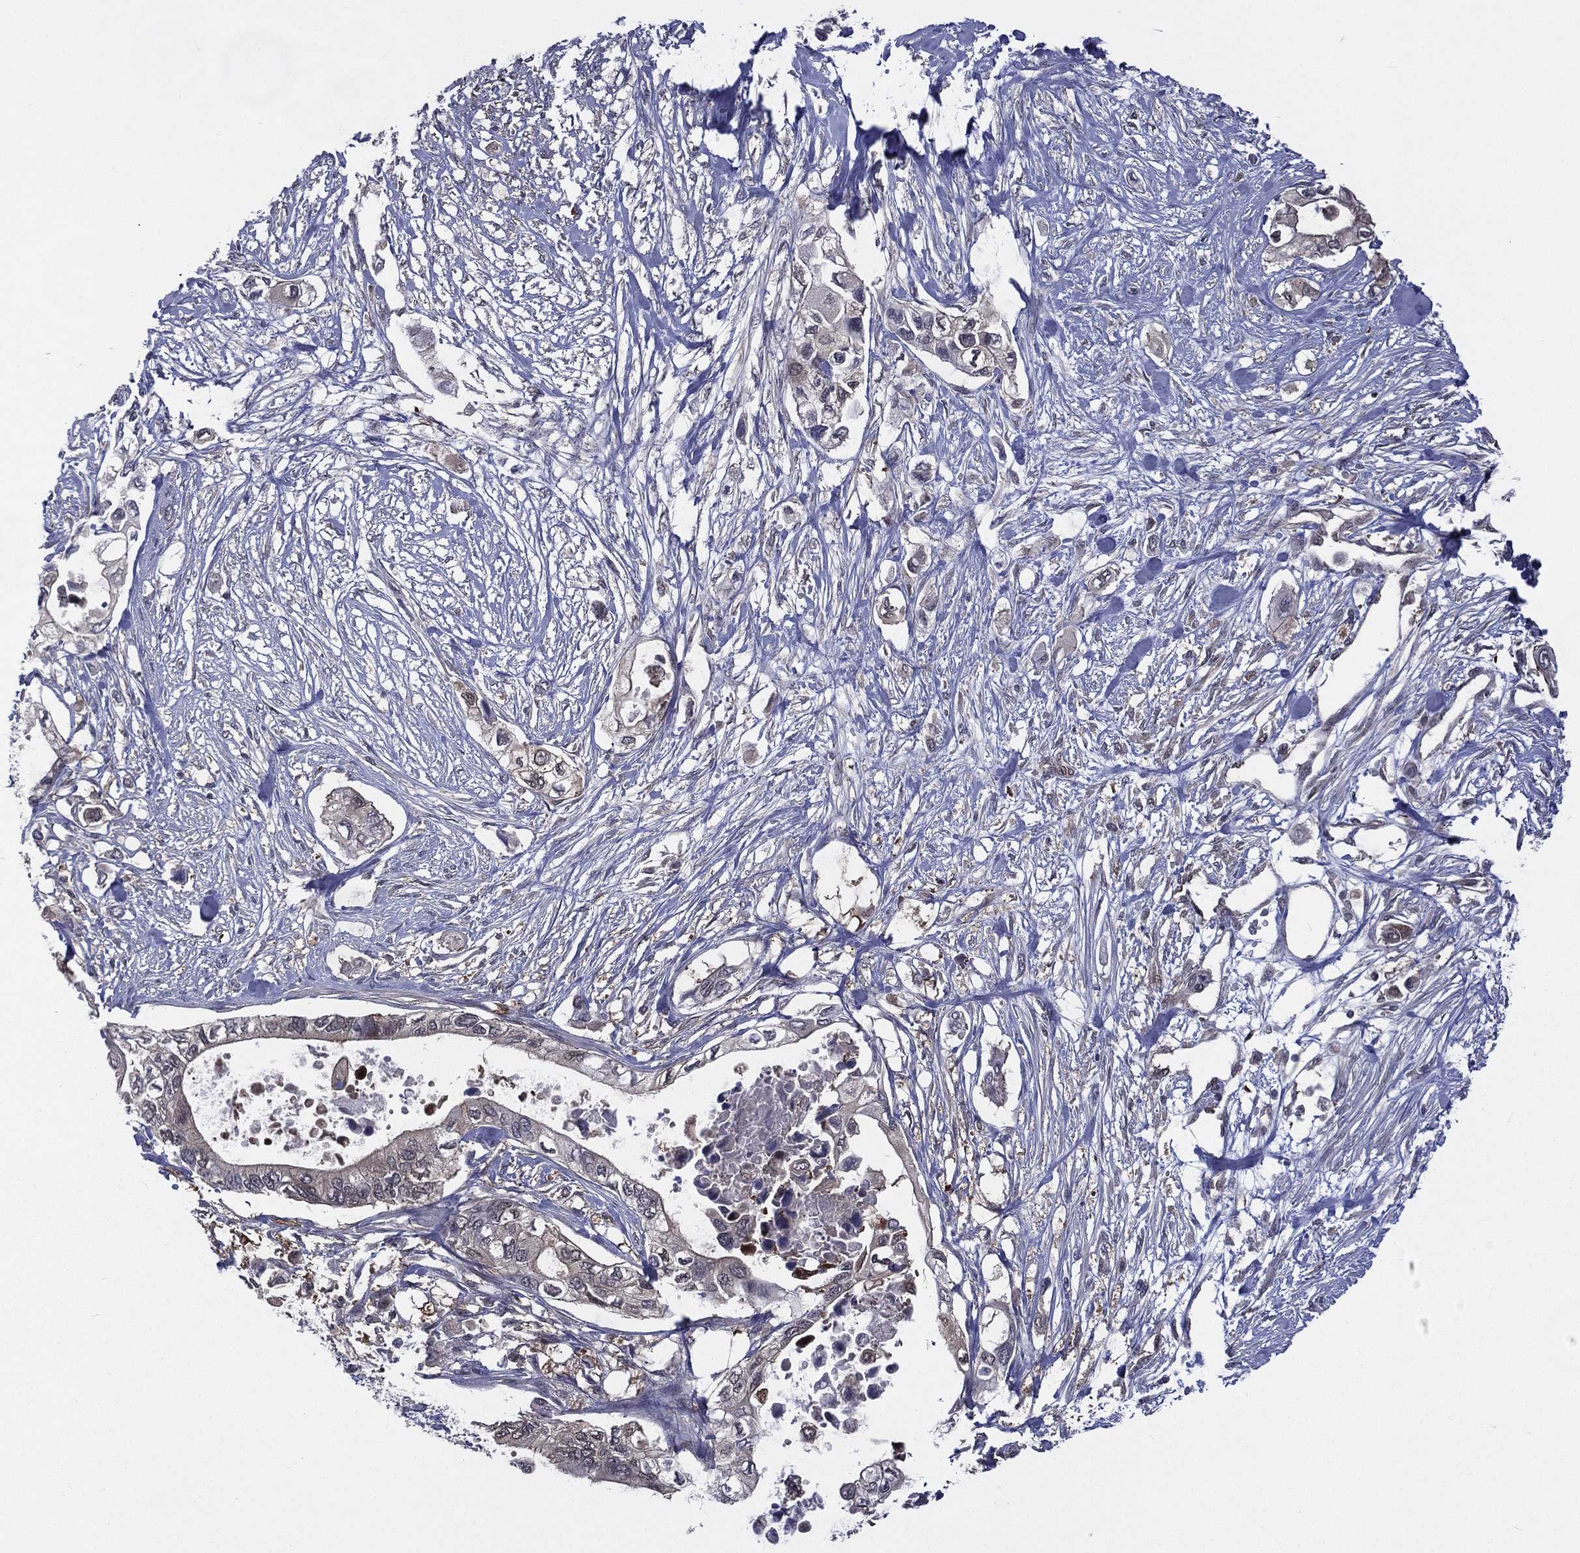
{"staining": {"intensity": "negative", "quantity": "none", "location": "none"}, "tissue": "pancreatic cancer", "cell_type": "Tumor cells", "image_type": "cancer", "snomed": [{"axis": "morphology", "description": "Adenocarcinoma, NOS"}, {"axis": "topography", "description": "Pancreas"}], "caption": "Immunohistochemistry (IHC) micrograph of neoplastic tissue: pancreatic cancer stained with DAB (3,3'-diaminobenzidine) displays no significant protein staining in tumor cells.", "gene": "MTAP", "patient": {"sex": "female", "age": 63}}